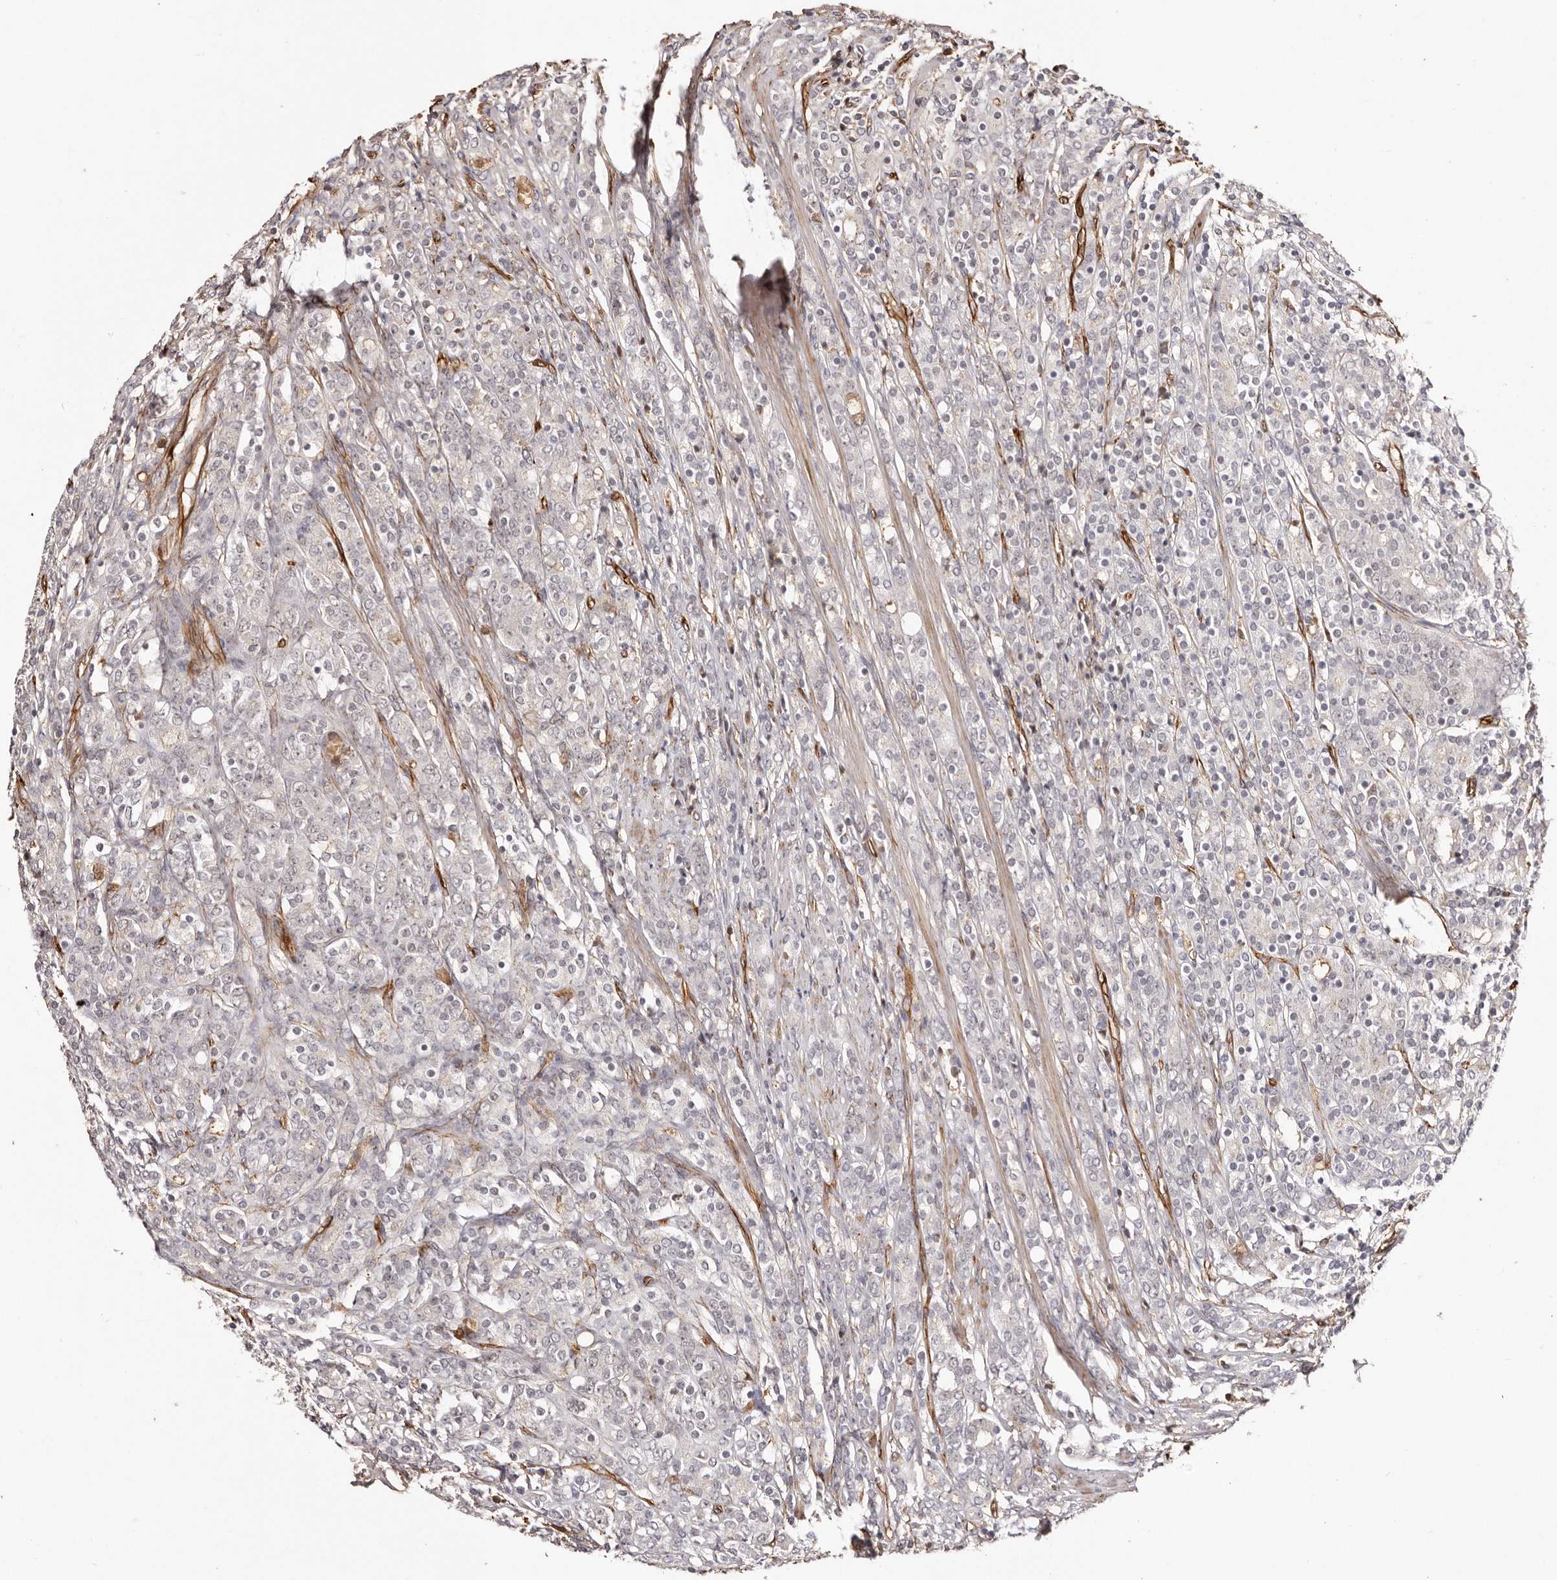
{"staining": {"intensity": "negative", "quantity": "none", "location": "none"}, "tissue": "prostate cancer", "cell_type": "Tumor cells", "image_type": "cancer", "snomed": [{"axis": "morphology", "description": "Adenocarcinoma, High grade"}, {"axis": "topography", "description": "Prostate"}], "caption": "Immunohistochemistry (IHC) of human adenocarcinoma (high-grade) (prostate) reveals no staining in tumor cells.", "gene": "ZNF557", "patient": {"sex": "male", "age": 62}}